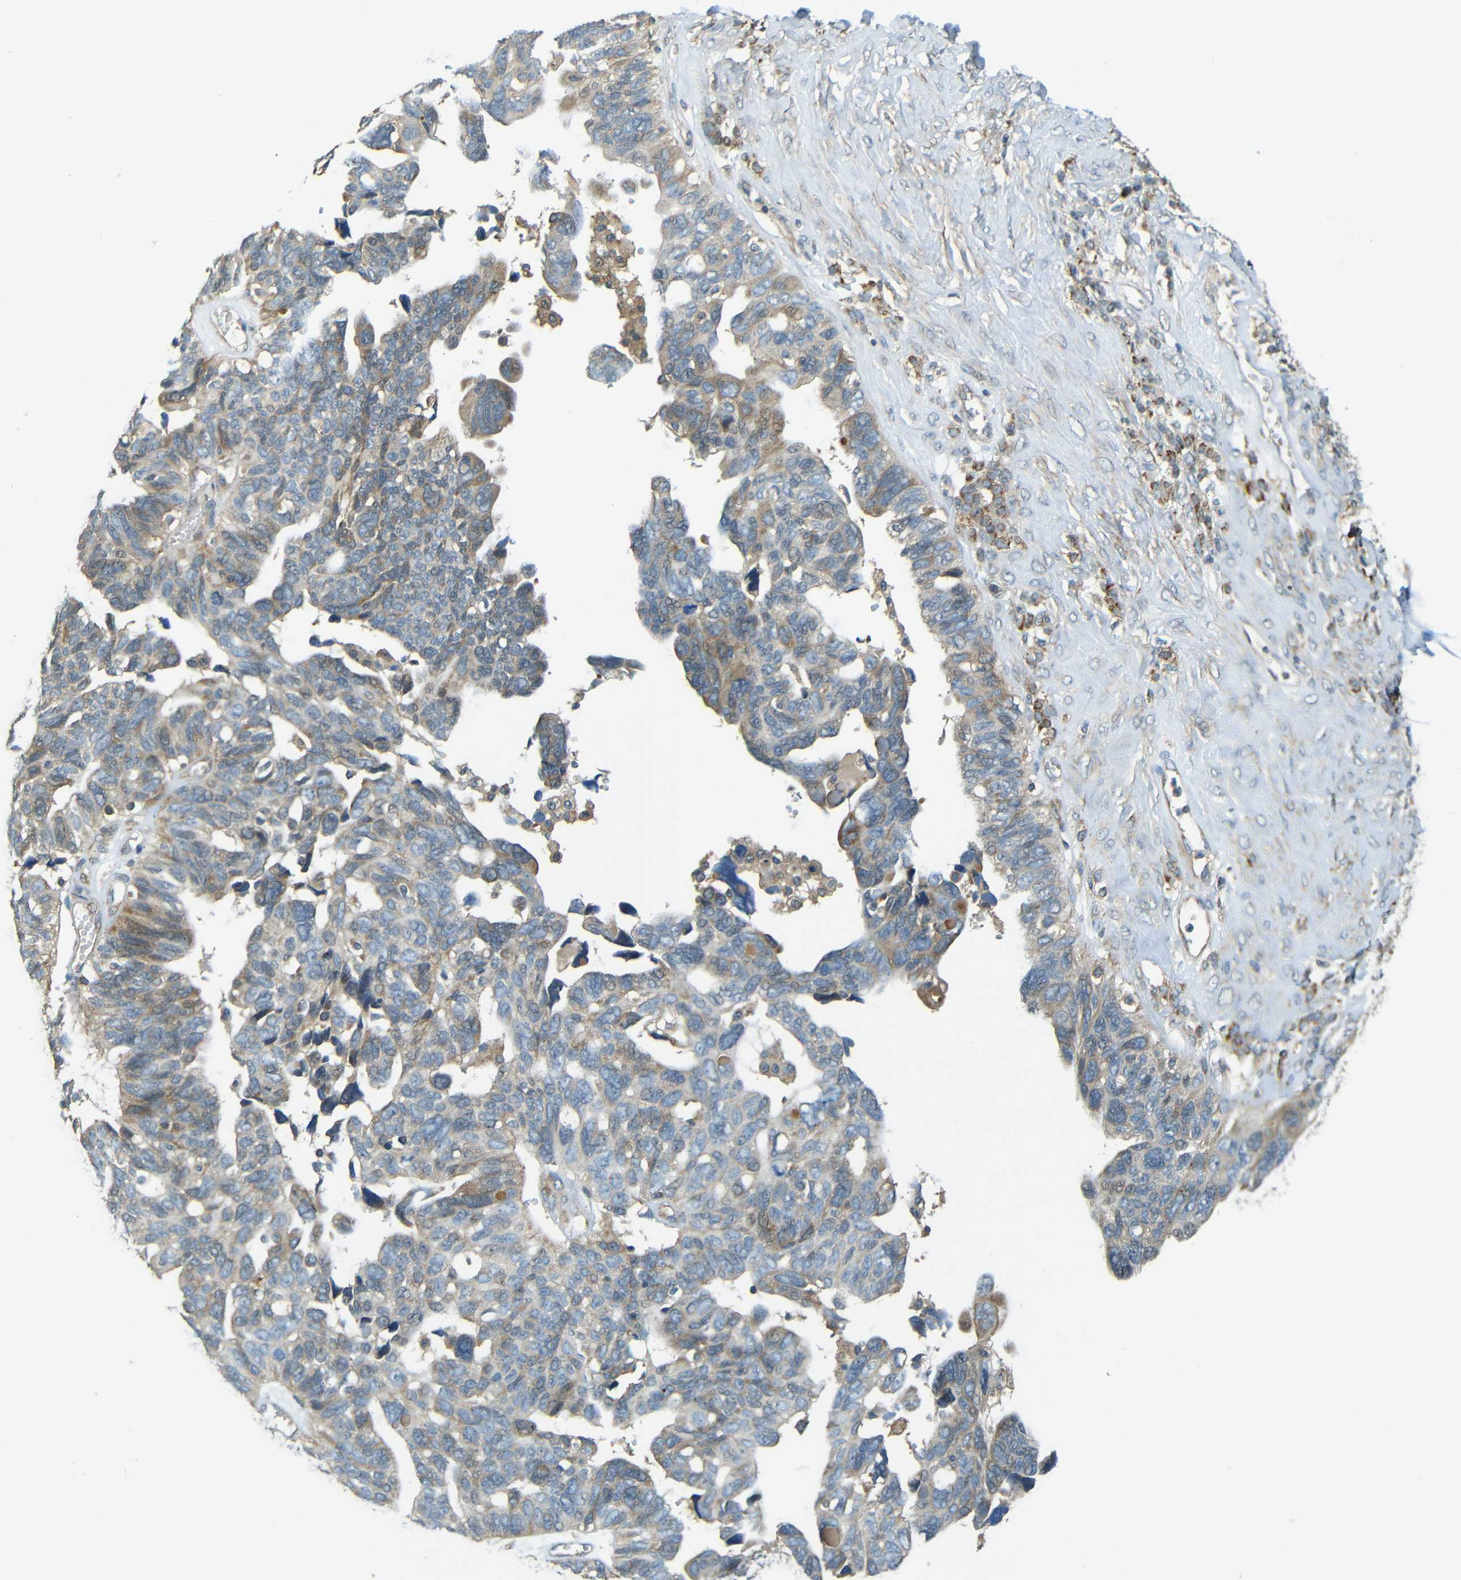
{"staining": {"intensity": "weak", "quantity": "25%-75%", "location": "cytoplasmic/membranous"}, "tissue": "ovarian cancer", "cell_type": "Tumor cells", "image_type": "cancer", "snomed": [{"axis": "morphology", "description": "Cystadenocarcinoma, serous, NOS"}, {"axis": "topography", "description": "Ovary"}], "caption": "IHC (DAB (3,3'-diaminobenzidine)) staining of human serous cystadenocarcinoma (ovarian) displays weak cytoplasmic/membranous protein expression in about 25%-75% of tumor cells.", "gene": "FNDC3A", "patient": {"sex": "female", "age": 79}}